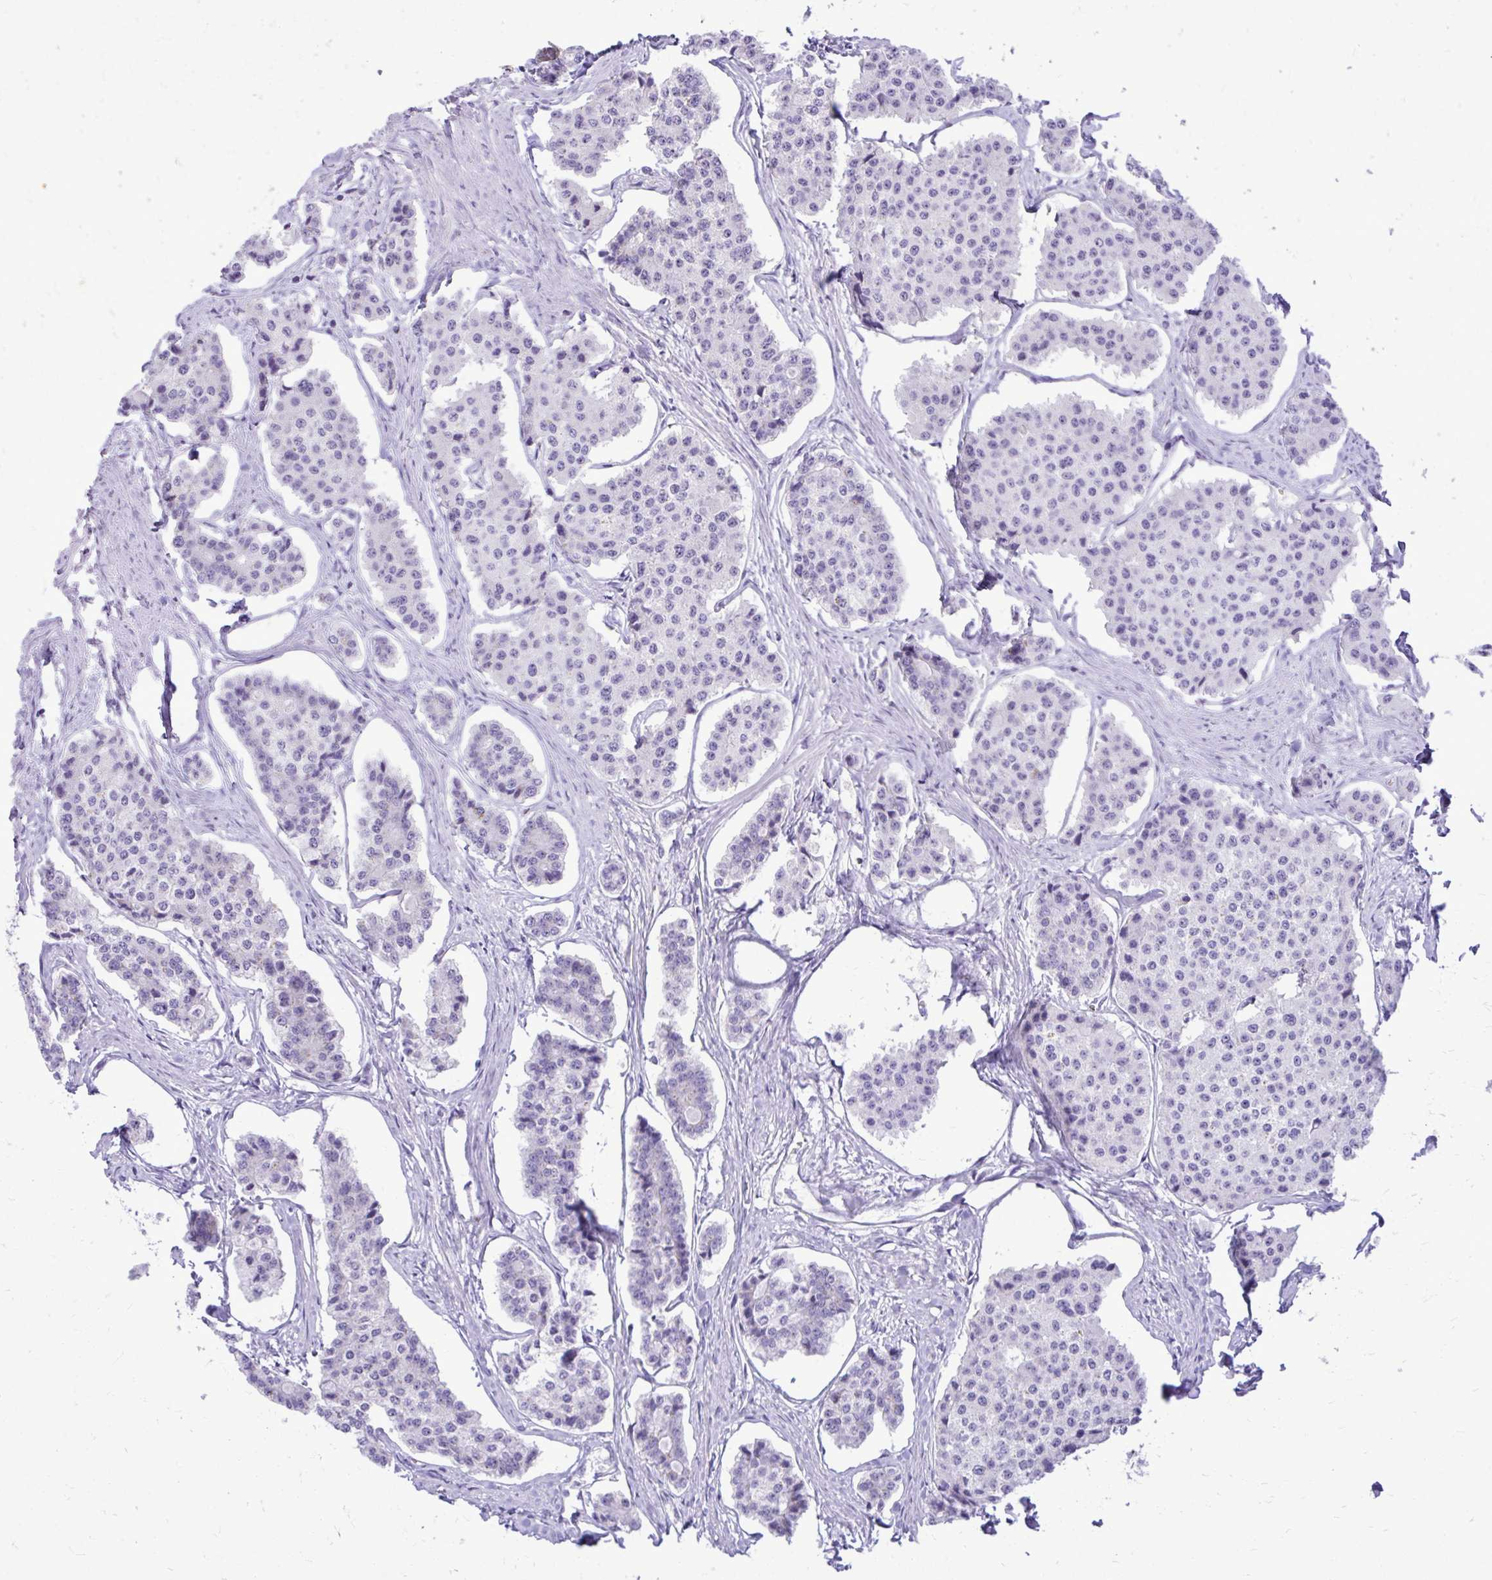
{"staining": {"intensity": "negative", "quantity": "none", "location": "none"}, "tissue": "carcinoid", "cell_type": "Tumor cells", "image_type": "cancer", "snomed": [{"axis": "morphology", "description": "Carcinoid, malignant, NOS"}, {"axis": "topography", "description": "Small intestine"}], "caption": "Malignant carcinoid was stained to show a protein in brown. There is no significant expression in tumor cells.", "gene": "RALYL", "patient": {"sex": "female", "age": 65}}